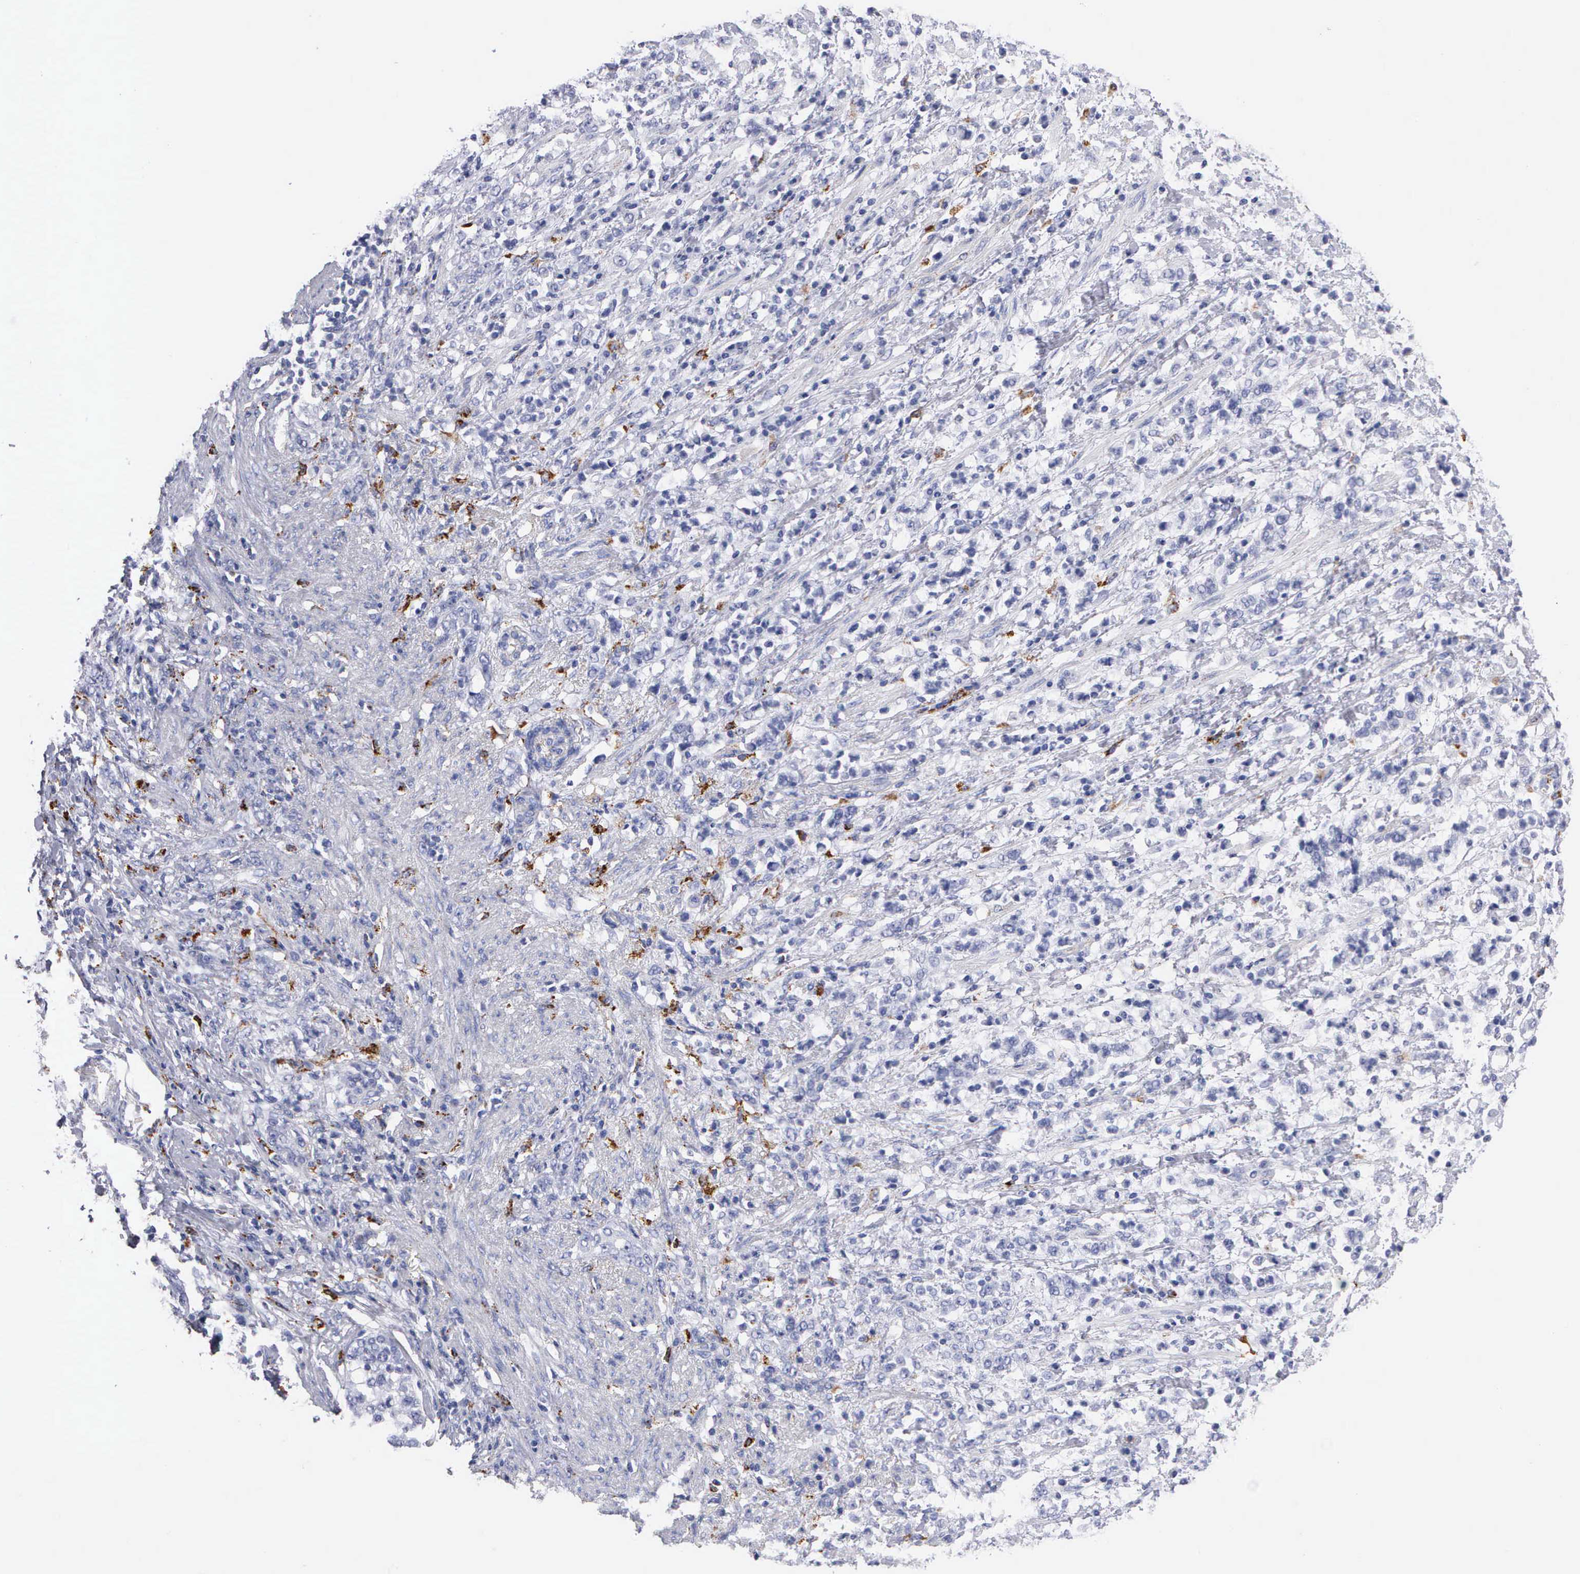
{"staining": {"intensity": "negative", "quantity": "none", "location": "none"}, "tissue": "stomach cancer", "cell_type": "Tumor cells", "image_type": "cancer", "snomed": [{"axis": "morphology", "description": "Adenocarcinoma, NOS"}, {"axis": "topography", "description": "Stomach, lower"}], "caption": "This is a histopathology image of immunohistochemistry (IHC) staining of stomach cancer, which shows no expression in tumor cells. (DAB (3,3'-diaminobenzidine) immunohistochemistry, high magnification).", "gene": "CTSL", "patient": {"sex": "male", "age": 88}}